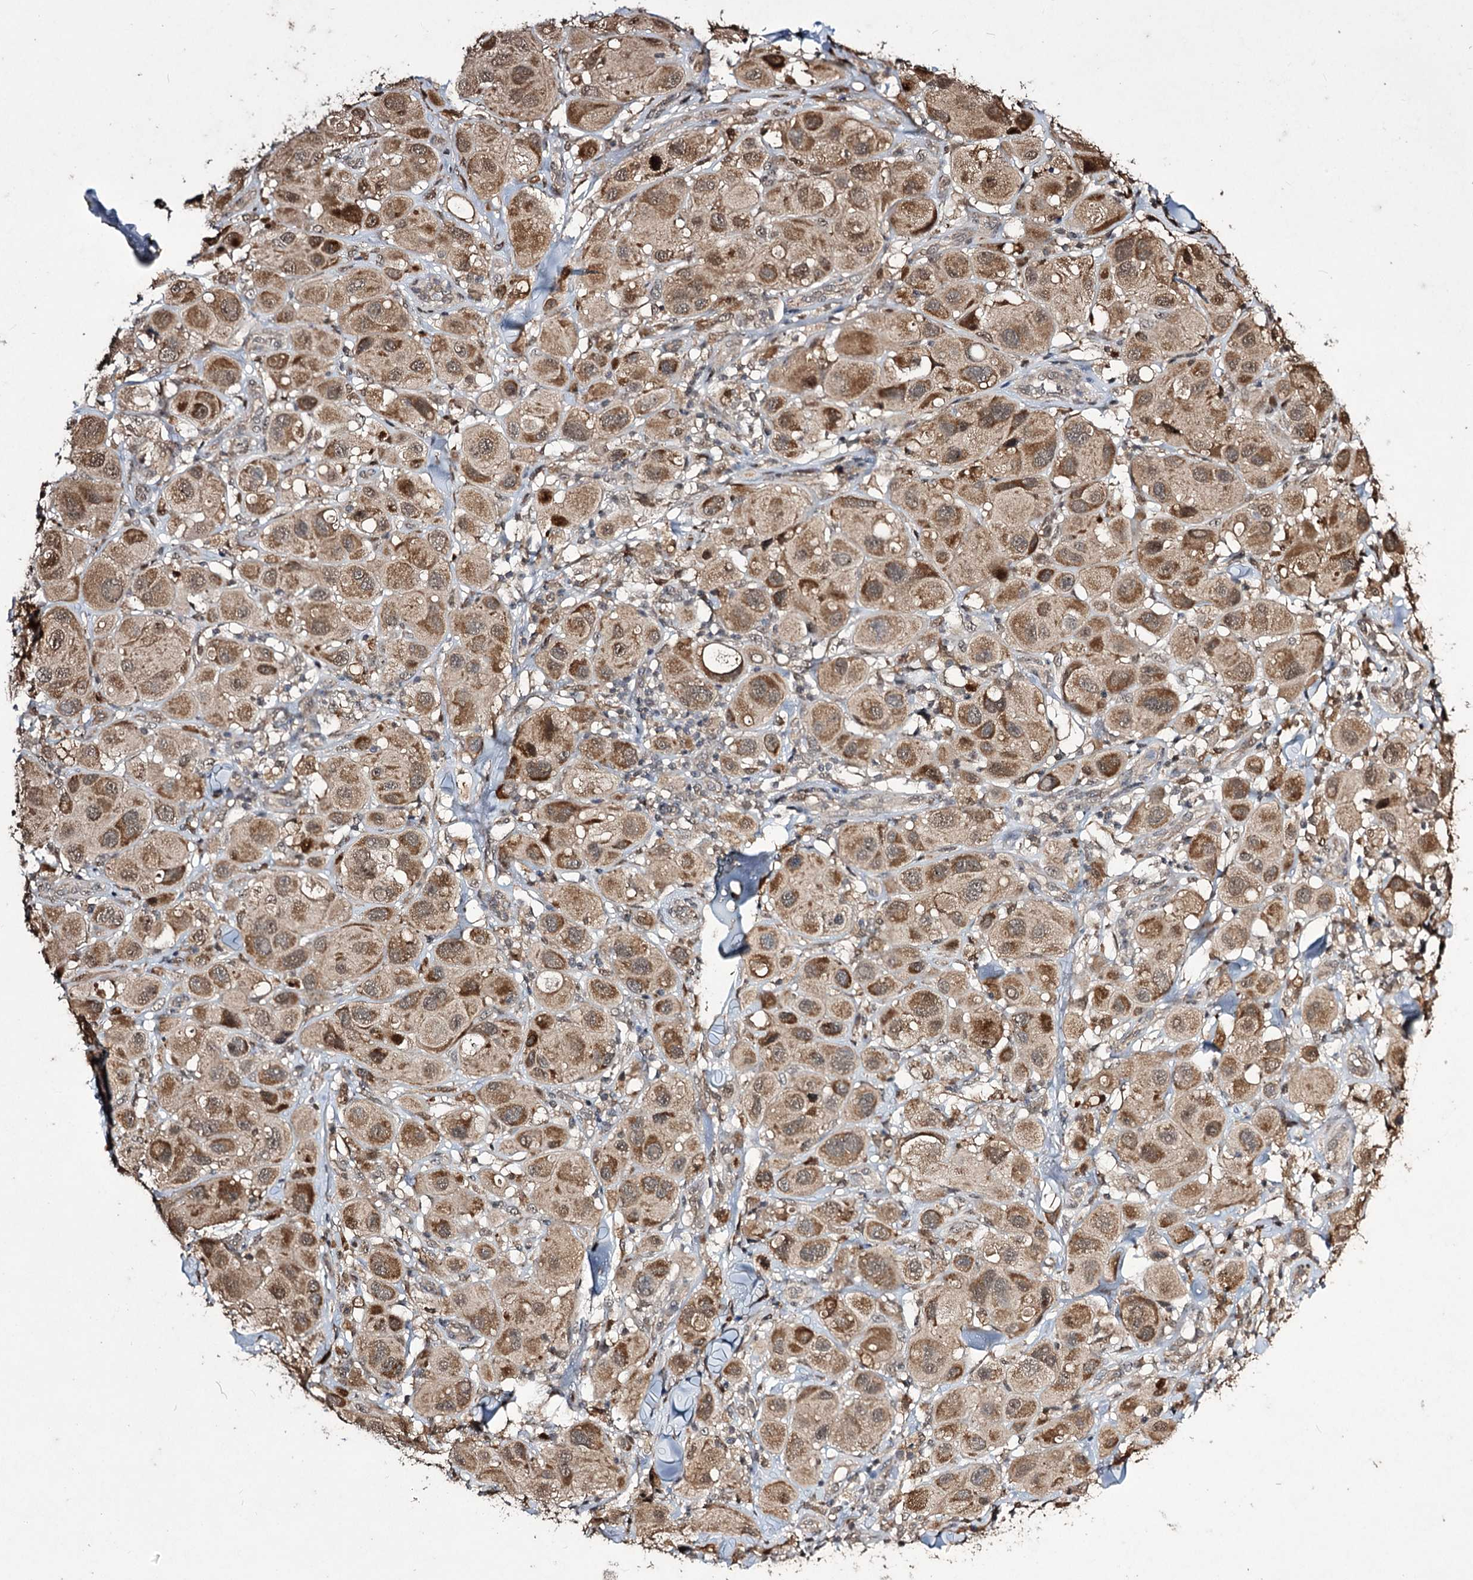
{"staining": {"intensity": "moderate", "quantity": ">75%", "location": "cytoplasmic/membranous"}, "tissue": "melanoma", "cell_type": "Tumor cells", "image_type": "cancer", "snomed": [{"axis": "morphology", "description": "Malignant melanoma, Metastatic site"}, {"axis": "topography", "description": "Skin"}], "caption": "DAB (3,3'-diaminobenzidine) immunohistochemical staining of malignant melanoma (metastatic site) reveals moderate cytoplasmic/membranous protein expression in approximately >75% of tumor cells.", "gene": "CPNE8", "patient": {"sex": "male", "age": 41}}